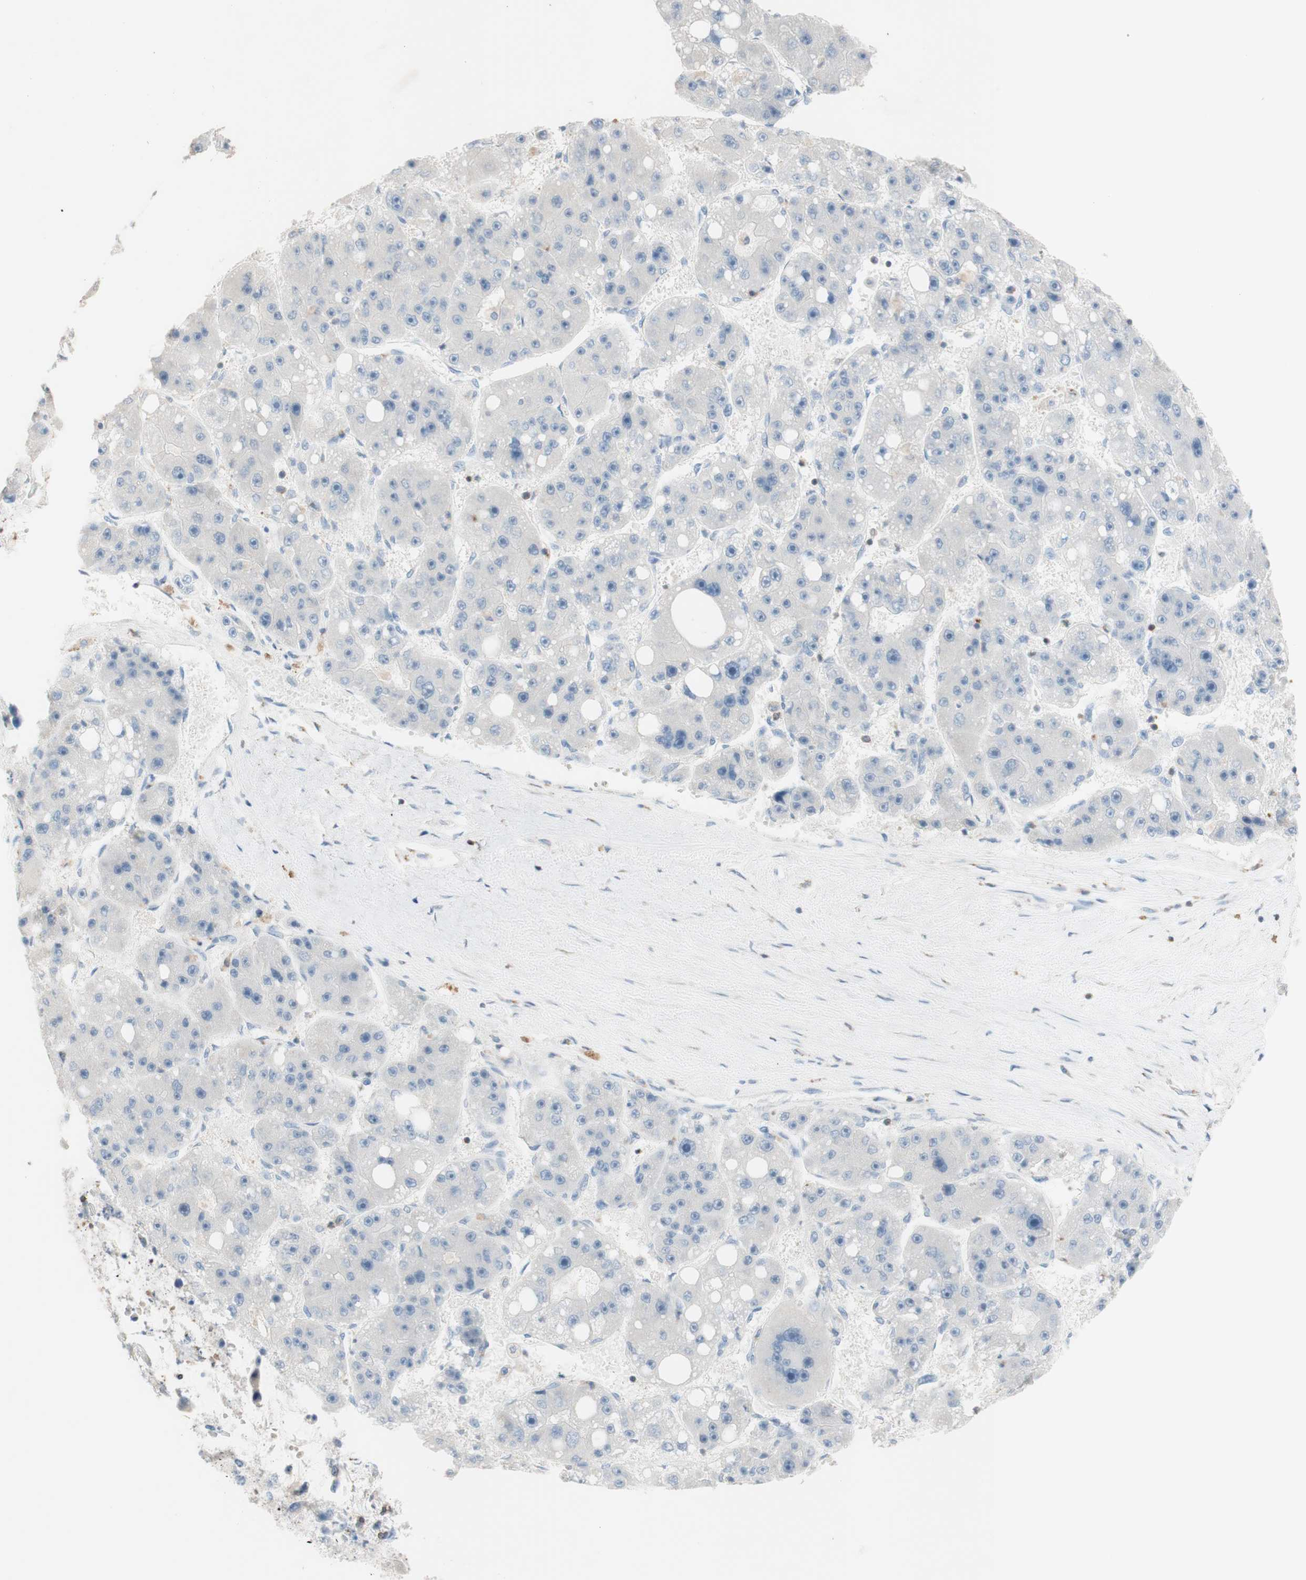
{"staining": {"intensity": "negative", "quantity": "none", "location": "none"}, "tissue": "liver cancer", "cell_type": "Tumor cells", "image_type": "cancer", "snomed": [{"axis": "morphology", "description": "Carcinoma, Hepatocellular, NOS"}, {"axis": "topography", "description": "Liver"}], "caption": "Tumor cells are negative for protein expression in human liver cancer (hepatocellular carcinoma).", "gene": "SPINK6", "patient": {"sex": "female", "age": 61}}